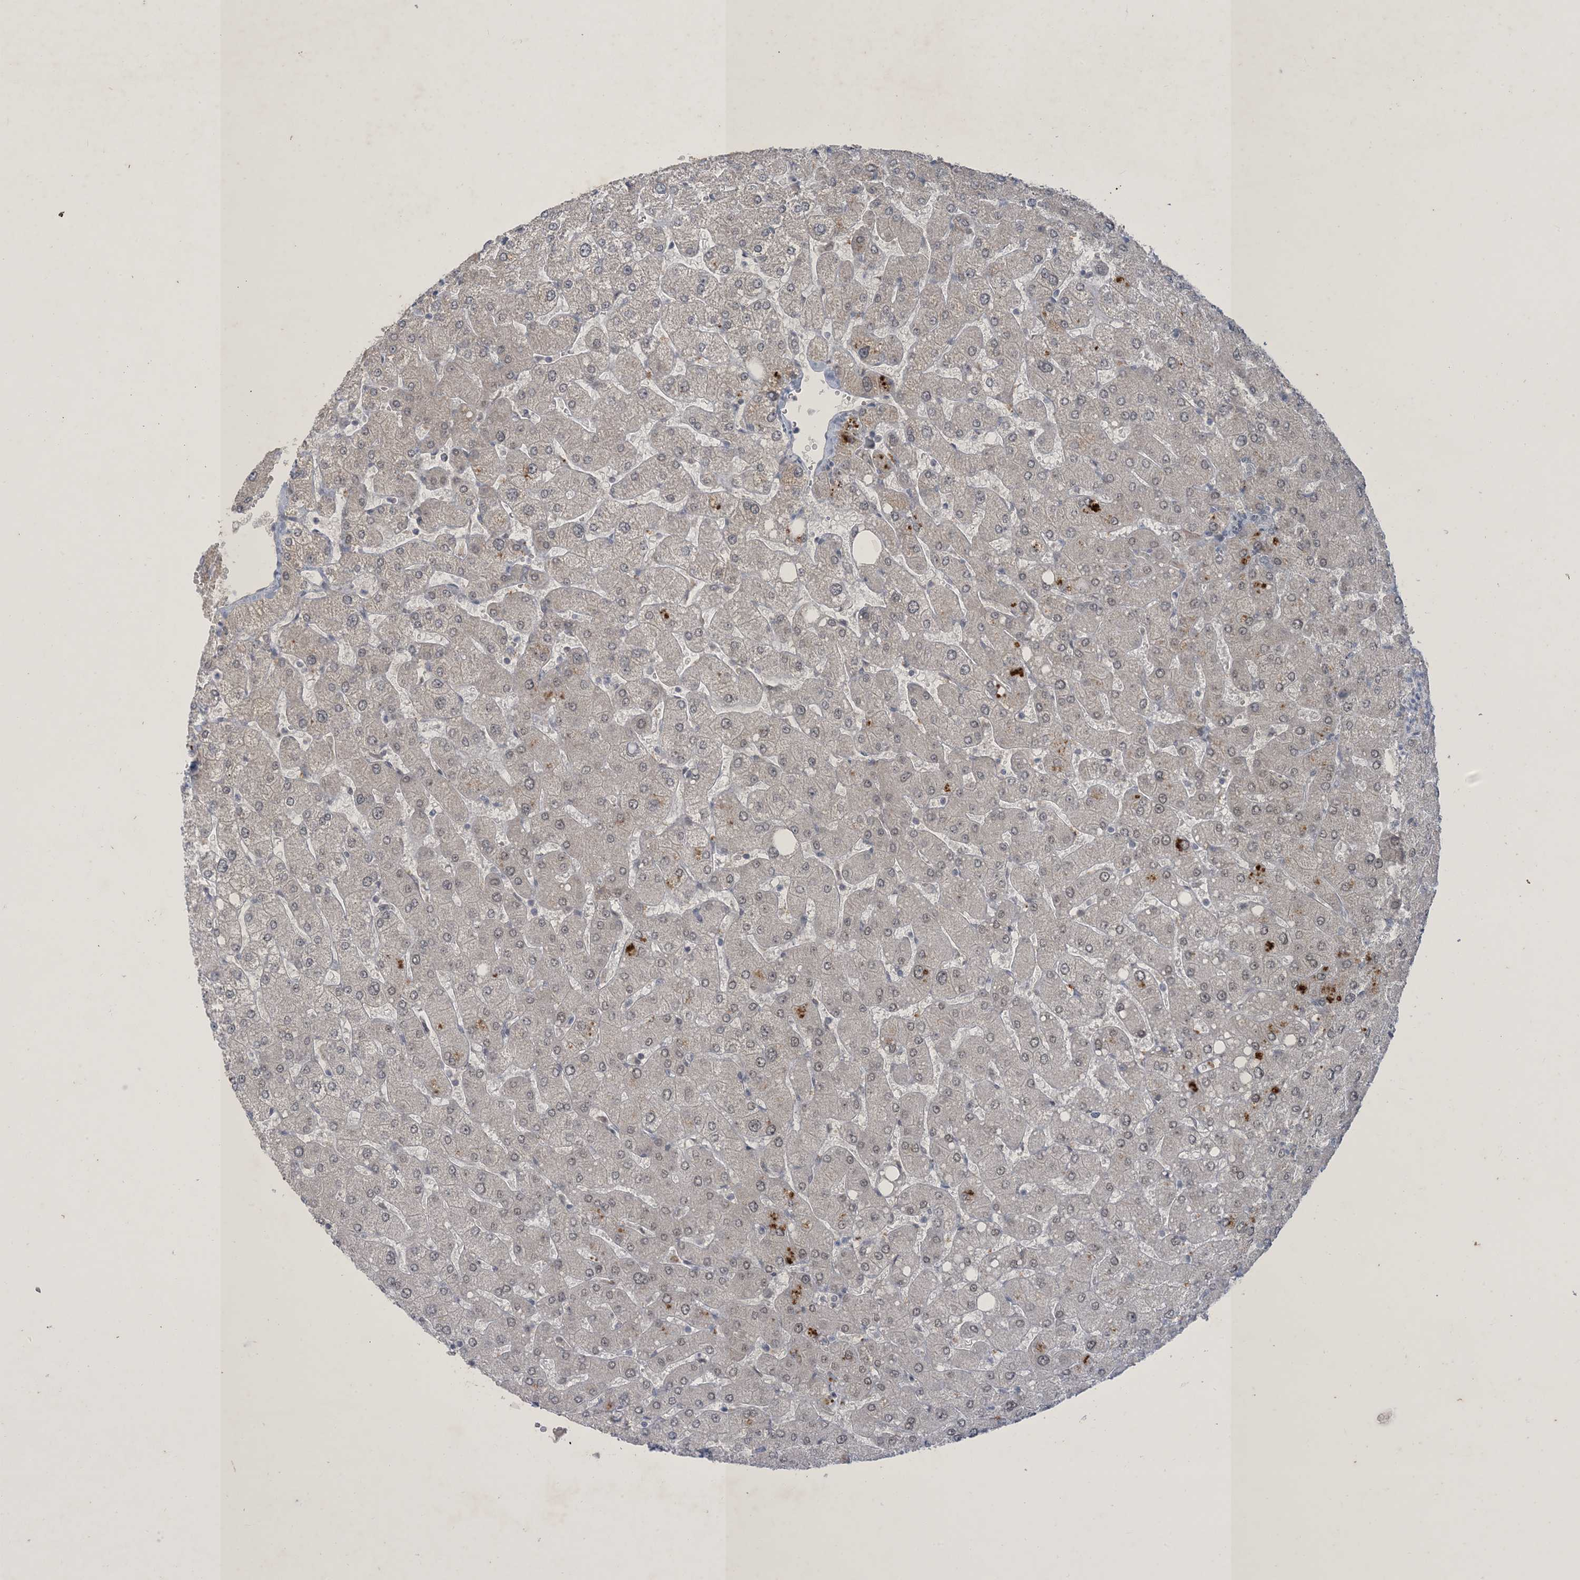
{"staining": {"intensity": "negative", "quantity": "none", "location": "none"}, "tissue": "liver", "cell_type": "Cholangiocytes", "image_type": "normal", "snomed": [{"axis": "morphology", "description": "Normal tissue, NOS"}, {"axis": "topography", "description": "Liver"}], "caption": "This micrograph is of unremarkable liver stained with IHC to label a protein in brown with the nuclei are counter-stained blue. There is no expression in cholangiocytes.", "gene": "ZNF674", "patient": {"sex": "male", "age": 55}}